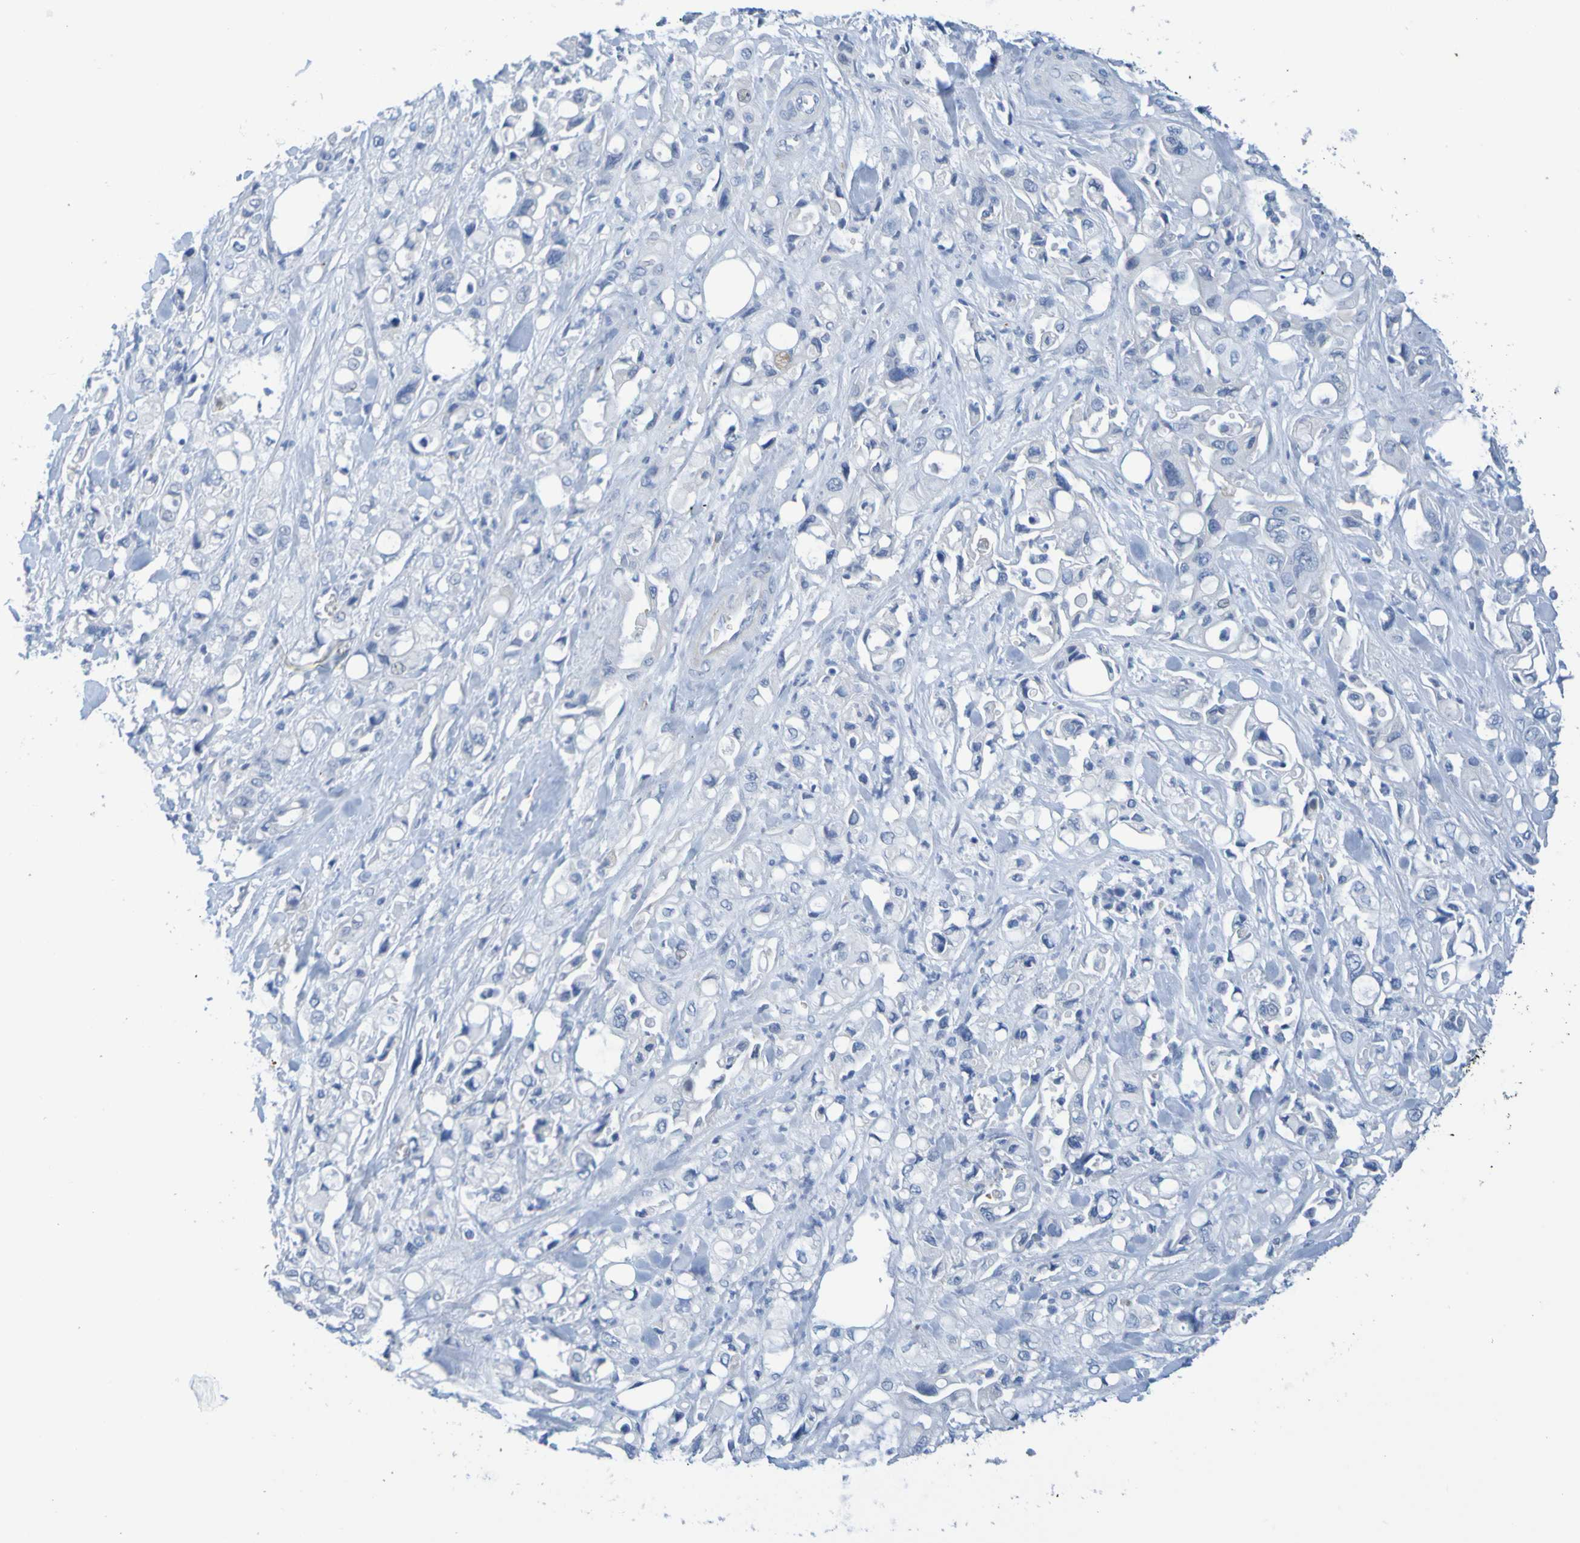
{"staining": {"intensity": "negative", "quantity": "none", "location": "none"}, "tissue": "pancreatic cancer", "cell_type": "Tumor cells", "image_type": "cancer", "snomed": [{"axis": "morphology", "description": "Adenocarcinoma, NOS"}, {"axis": "topography", "description": "Pancreas"}], "caption": "Immunohistochemical staining of pancreatic adenocarcinoma demonstrates no significant staining in tumor cells. Brightfield microscopy of immunohistochemistry (IHC) stained with DAB (3,3'-diaminobenzidine) (brown) and hematoxylin (blue), captured at high magnification.", "gene": "IL10", "patient": {"sex": "male", "age": 70}}